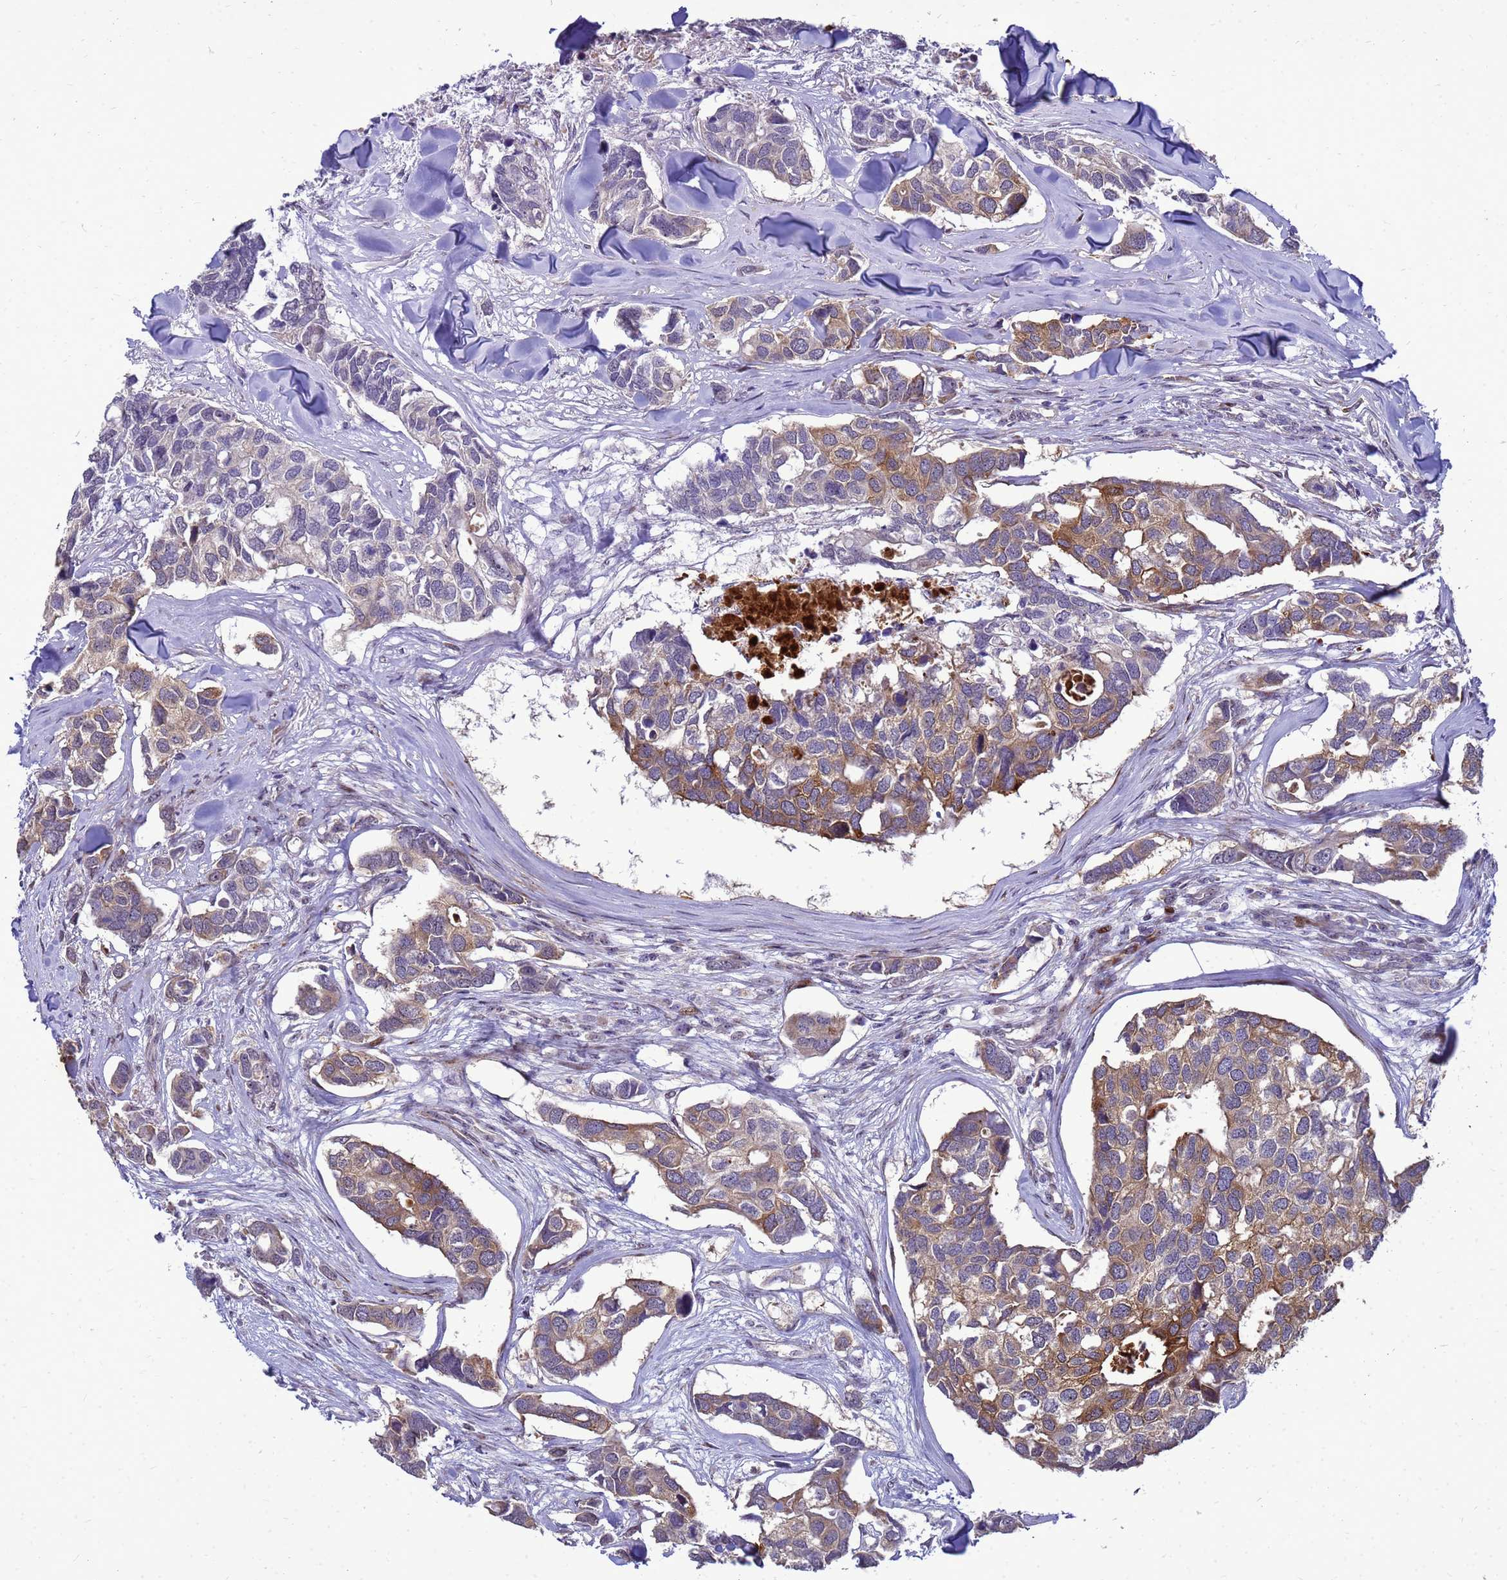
{"staining": {"intensity": "moderate", "quantity": "25%-75%", "location": "cytoplasmic/membranous"}, "tissue": "breast cancer", "cell_type": "Tumor cells", "image_type": "cancer", "snomed": [{"axis": "morphology", "description": "Duct carcinoma"}, {"axis": "topography", "description": "Breast"}], "caption": "An image of breast intraductal carcinoma stained for a protein displays moderate cytoplasmic/membranous brown staining in tumor cells.", "gene": "RSPO1", "patient": {"sex": "female", "age": 83}}